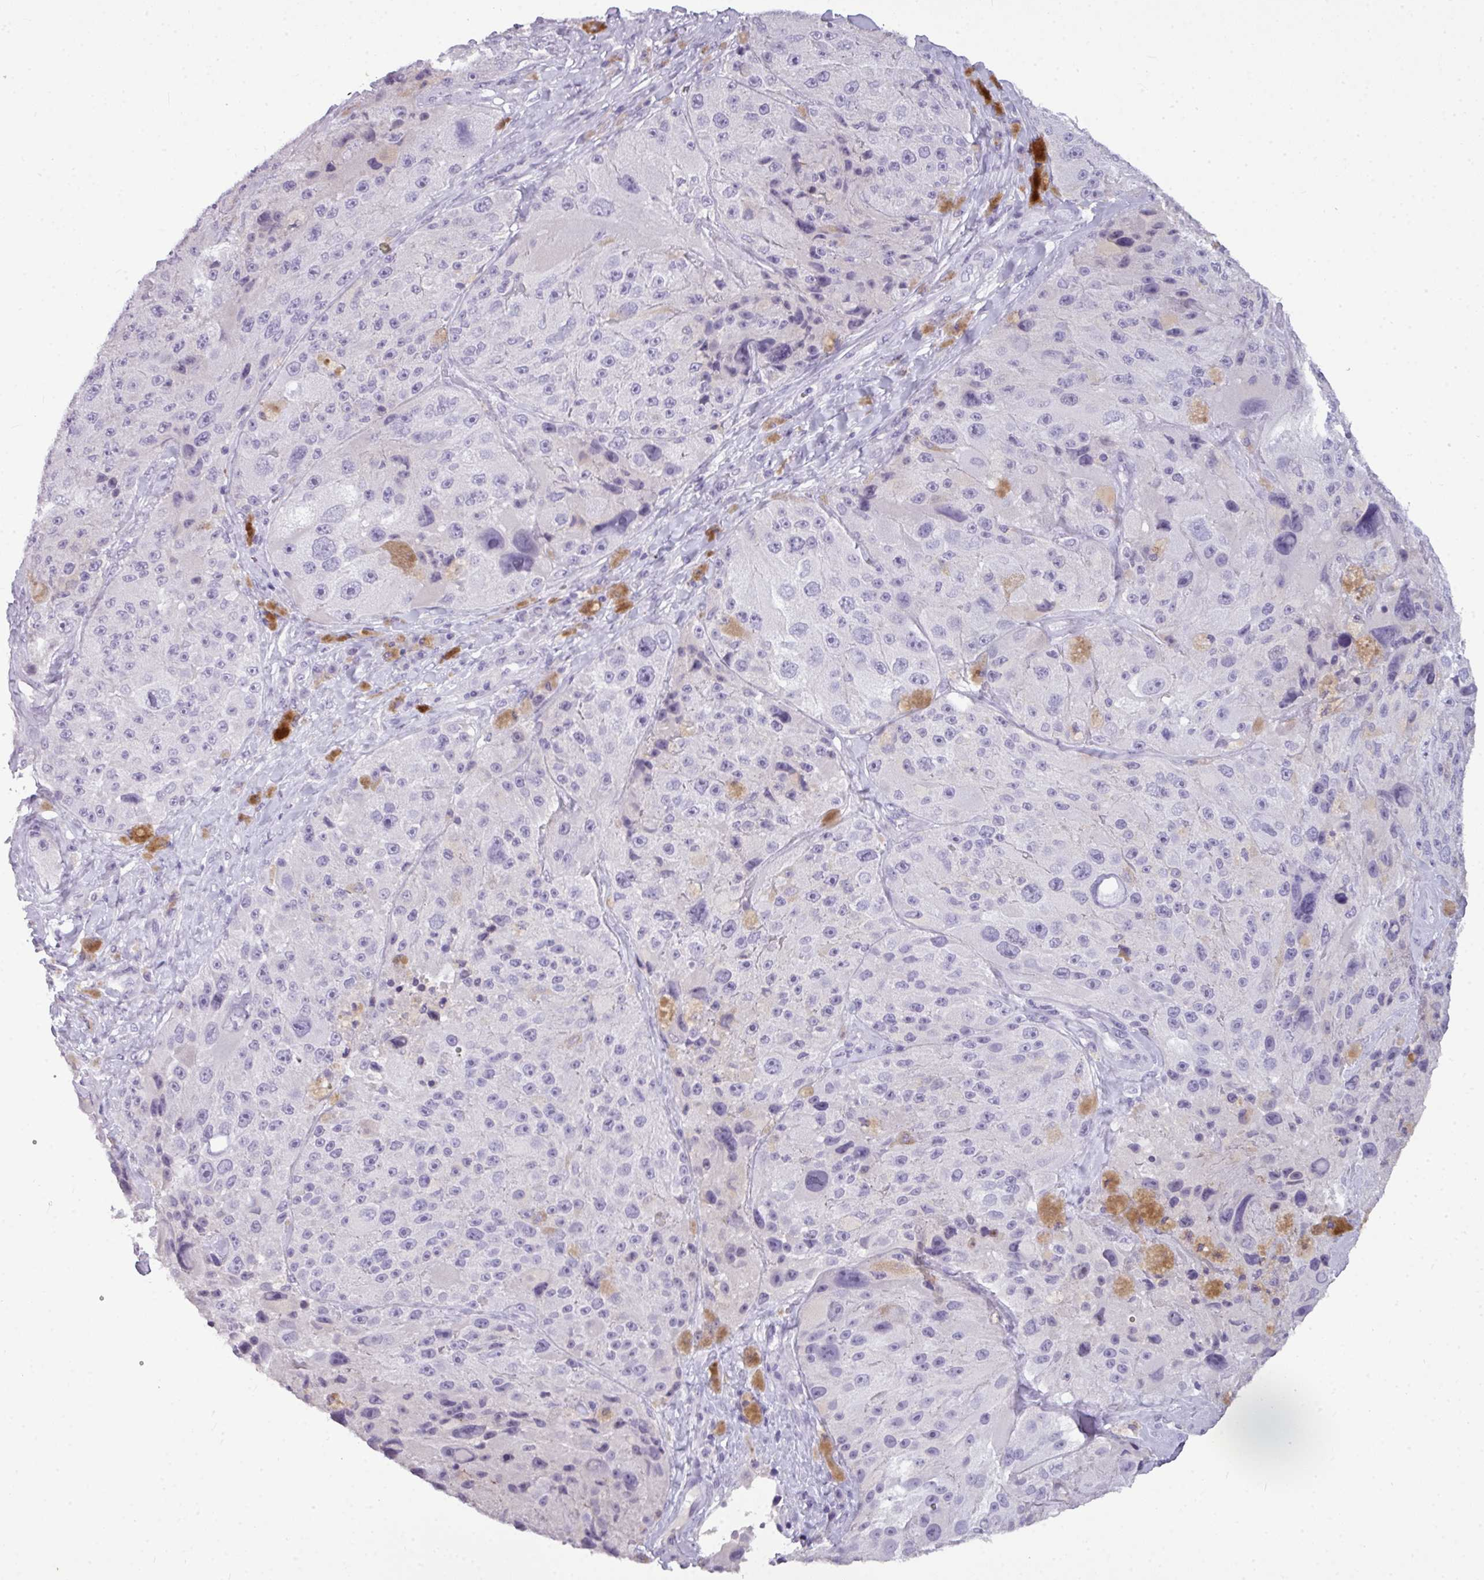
{"staining": {"intensity": "negative", "quantity": "none", "location": "none"}, "tissue": "melanoma", "cell_type": "Tumor cells", "image_type": "cancer", "snomed": [{"axis": "morphology", "description": "Malignant melanoma, Metastatic site"}, {"axis": "topography", "description": "Lymph node"}], "caption": "DAB immunohistochemical staining of human melanoma shows no significant staining in tumor cells.", "gene": "TMEM91", "patient": {"sex": "male", "age": 62}}